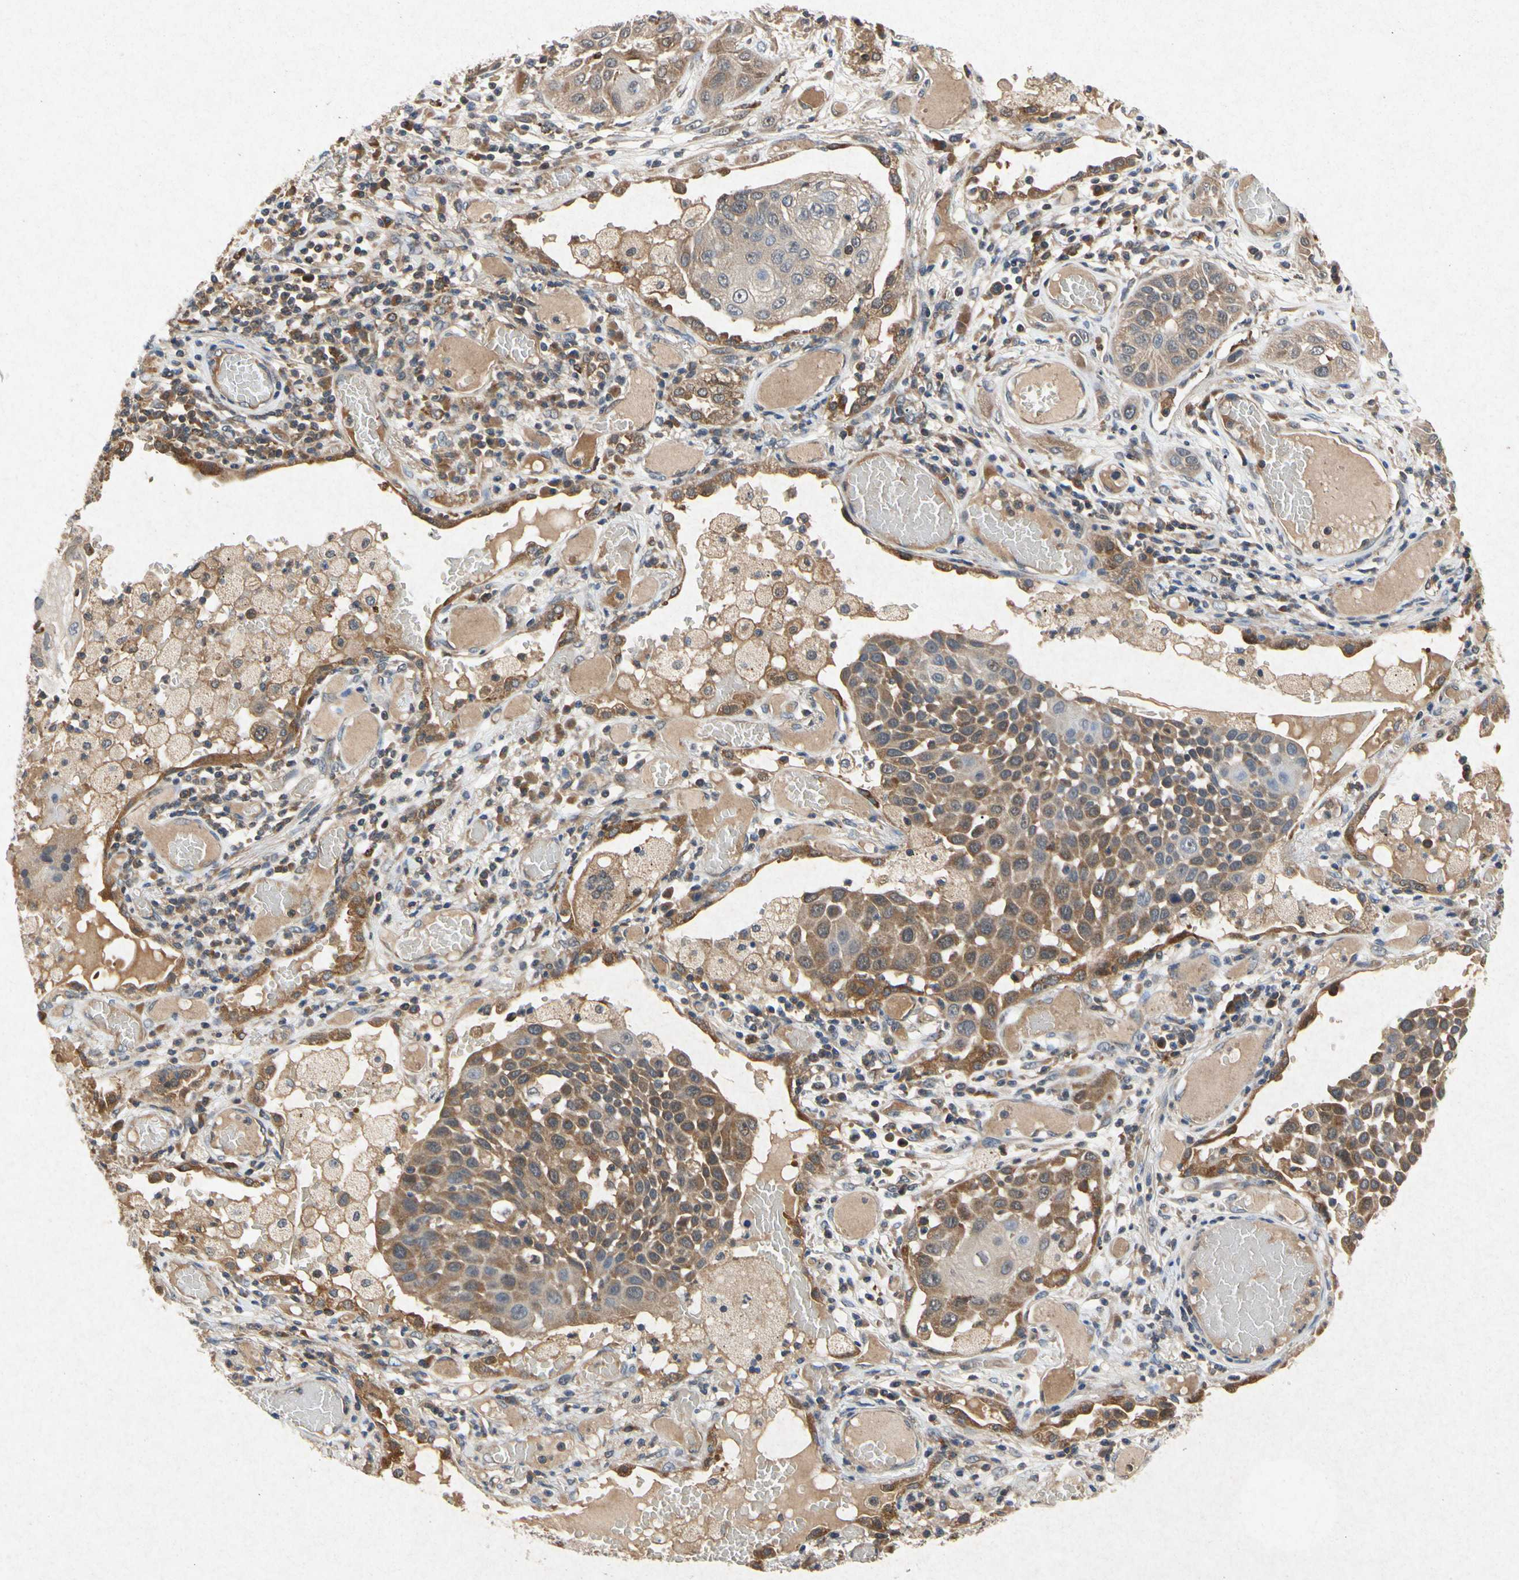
{"staining": {"intensity": "moderate", "quantity": ">75%", "location": "cytoplasmic/membranous"}, "tissue": "lung cancer", "cell_type": "Tumor cells", "image_type": "cancer", "snomed": [{"axis": "morphology", "description": "Squamous cell carcinoma, NOS"}, {"axis": "topography", "description": "Lung"}], "caption": "Brown immunohistochemical staining in human lung cancer exhibits moderate cytoplasmic/membranous expression in about >75% of tumor cells.", "gene": "RPS6KA1", "patient": {"sex": "male", "age": 71}}